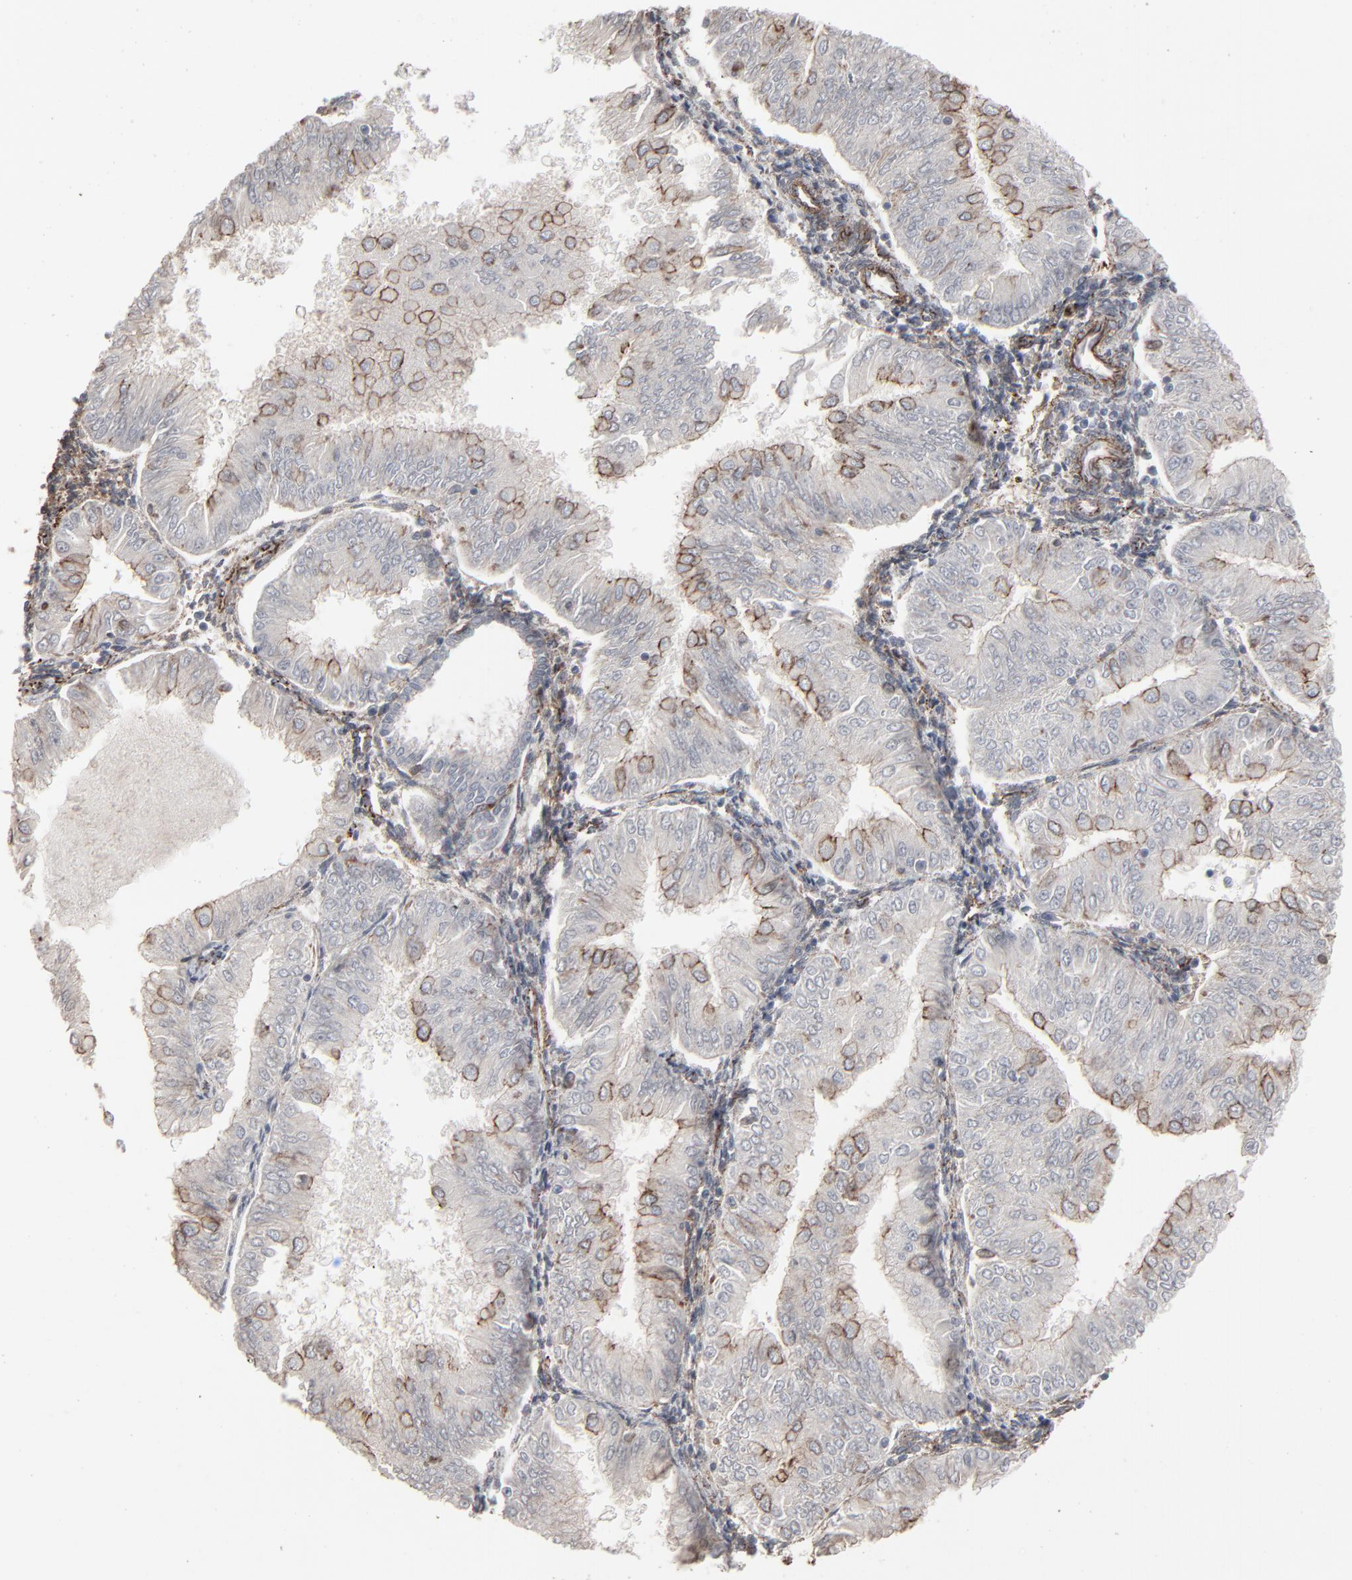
{"staining": {"intensity": "moderate", "quantity": "<25%", "location": "cytoplasmic/membranous"}, "tissue": "endometrial cancer", "cell_type": "Tumor cells", "image_type": "cancer", "snomed": [{"axis": "morphology", "description": "Adenocarcinoma, NOS"}, {"axis": "topography", "description": "Endometrium"}], "caption": "Tumor cells demonstrate low levels of moderate cytoplasmic/membranous expression in about <25% of cells in human endometrial cancer. Immunohistochemistry (ihc) stains the protein in brown and the nuclei are stained blue.", "gene": "CTNND1", "patient": {"sex": "female", "age": 53}}